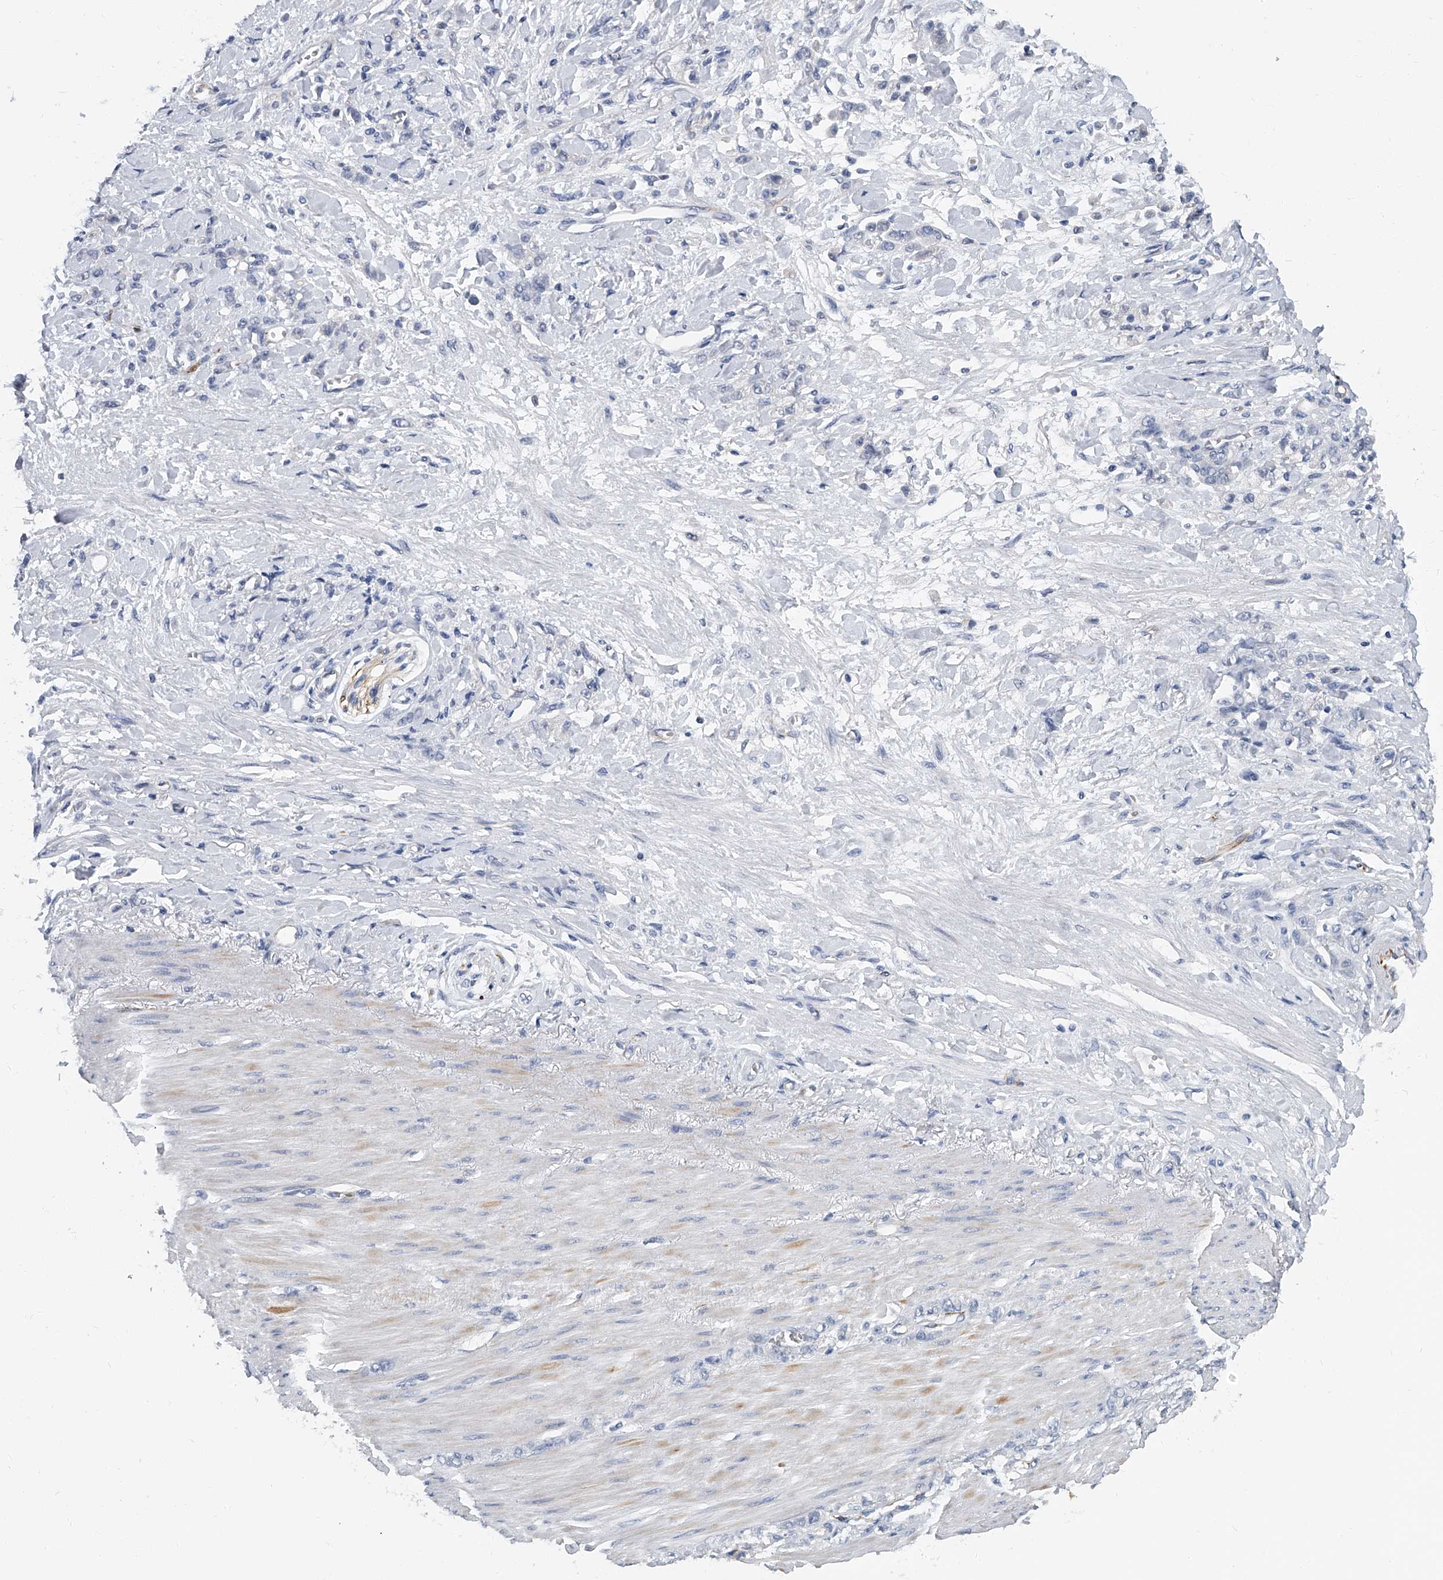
{"staining": {"intensity": "negative", "quantity": "none", "location": "none"}, "tissue": "stomach cancer", "cell_type": "Tumor cells", "image_type": "cancer", "snomed": [{"axis": "morphology", "description": "Normal tissue, NOS"}, {"axis": "morphology", "description": "Adenocarcinoma, NOS"}, {"axis": "topography", "description": "Stomach"}], "caption": "A high-resolution image shows immunohistochemistry staining of stomach cancer, which displays no significant staining in tumor cells.", "gene": "KIRREL1", "patient": {"sex": "male", "age": 82}}